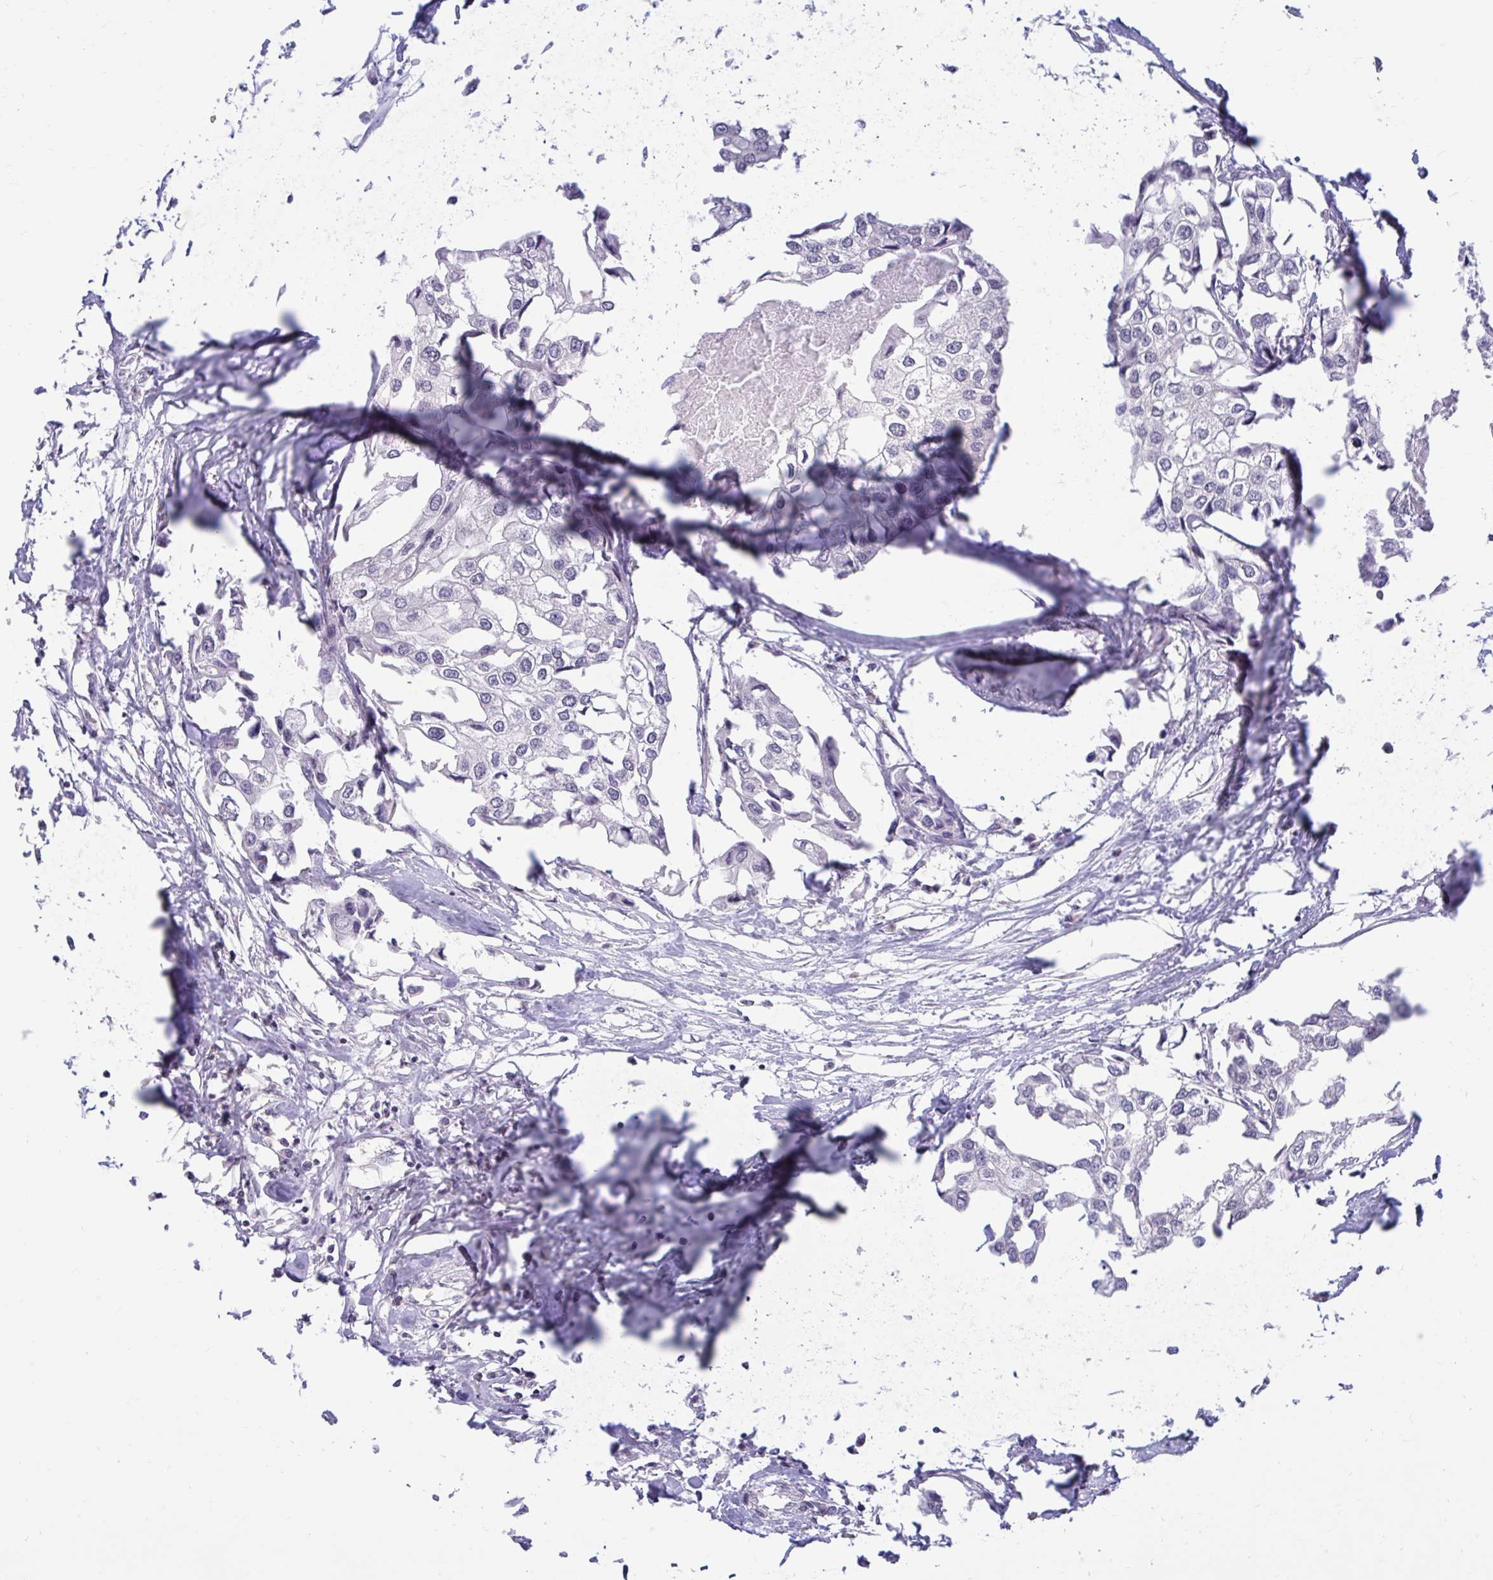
{"staining": {"intensity": "negative", "quantity": "none", "location": "none"}, "tissue": "urothelial cancer", "cell_type": "Tumor cells", "image_type": "cancer", "snomed": [{"axis": "morphology", "description": "Urothelial carcinoma, High grade"}, {"axis": "topography", "description": "Urinary bladder"}], "caption": "This is an IHC image of urothelial cancer. There is no staining in tumor cells.", "gene": "ARPP19", "patient": {"sex": "male", "age": 64}}